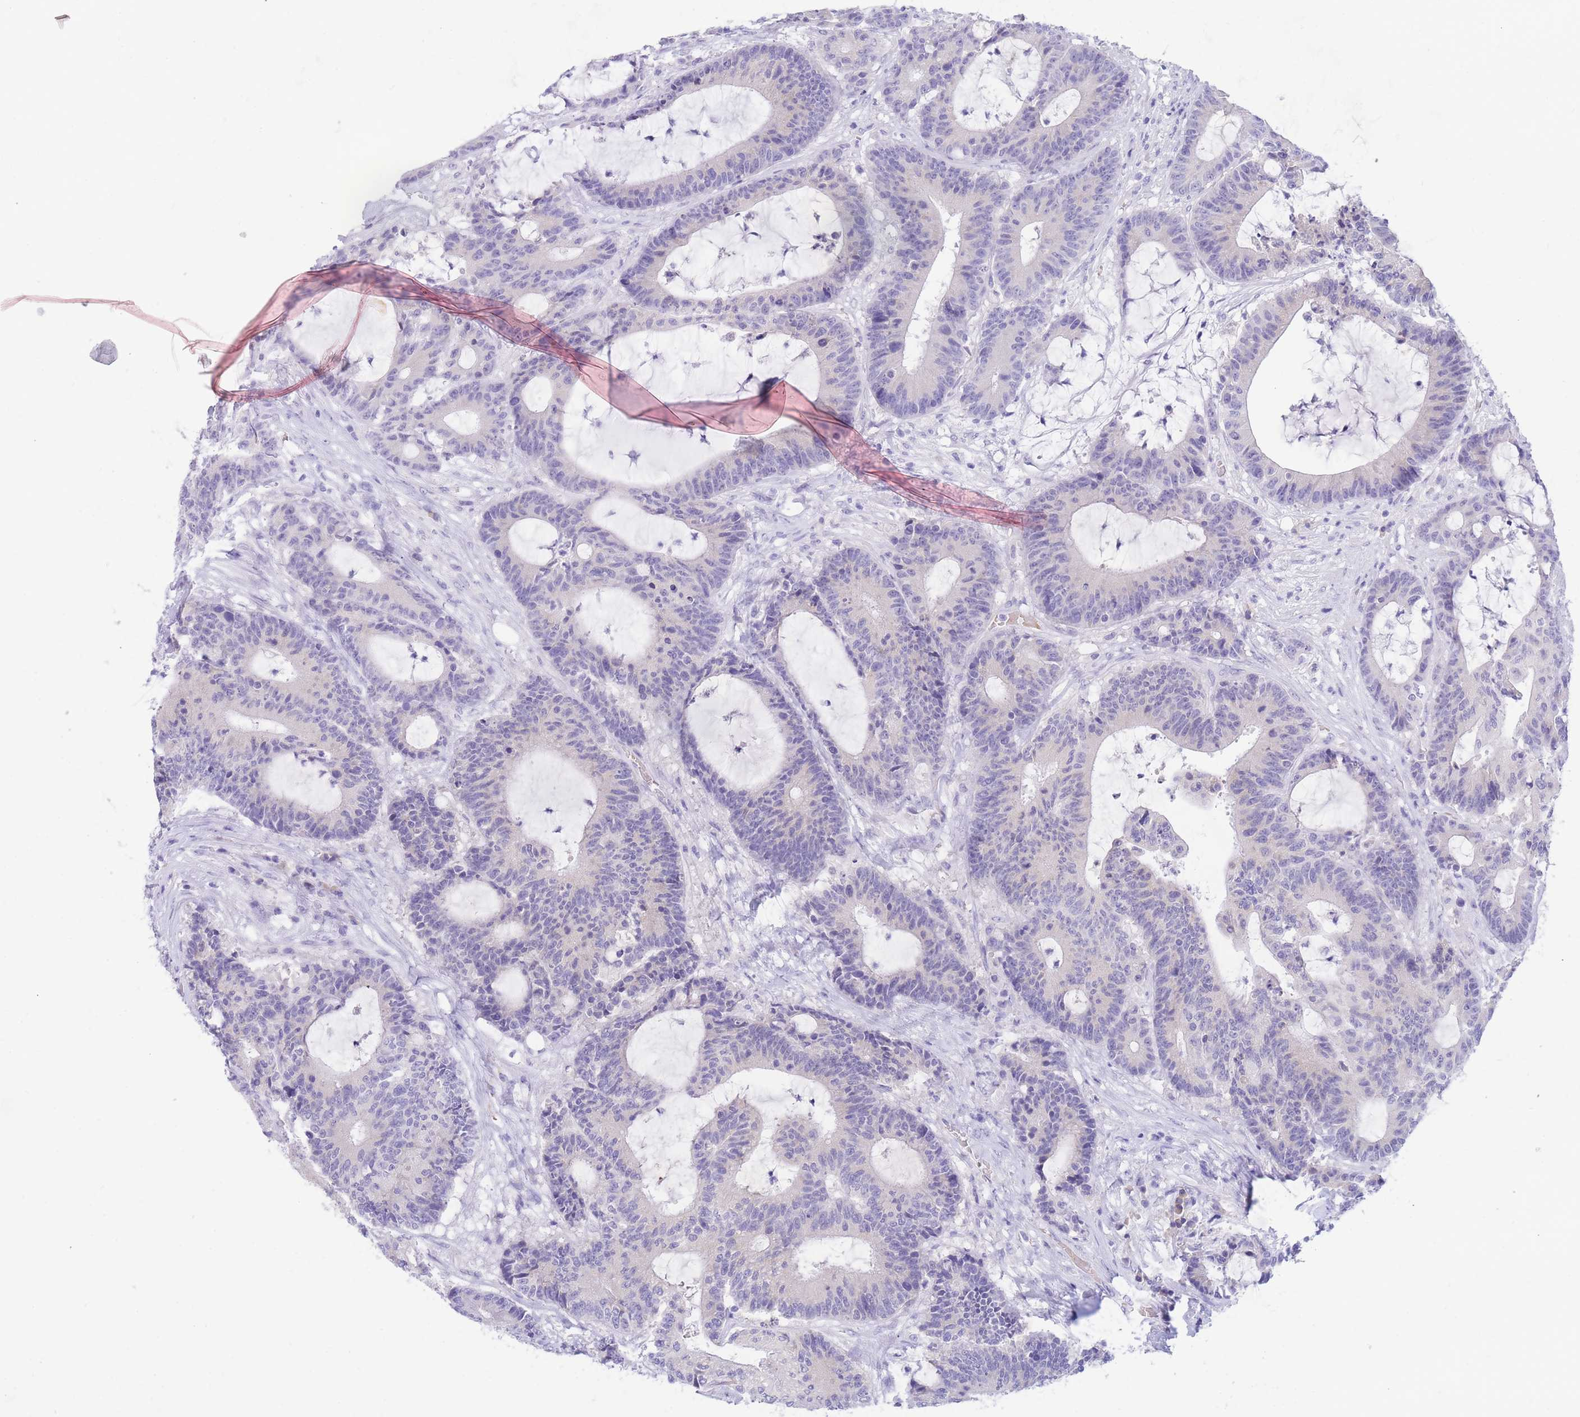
{"staining": {"intensity": "negative", "quantity": "none", "location": "none"}, "tissue": "colorectal cancer", "cell_type": "Tumor cells", "image_type": "cancer", "snomed": [{"axis": "morphology", "description": "Adenocarcinoma, NOS"}, {"axis": "topography", "description": "Colon"}], "caption": "High magnification brightfield microscopy of colorectal cancer stained with DAB (3,3'-diaminobenzidine) (brown) and counterstained with hematoxylin (blue): tumor cells show no significant expression.", "gene": "SSUH2", "patient": {"sex": "female", "age": 84}}